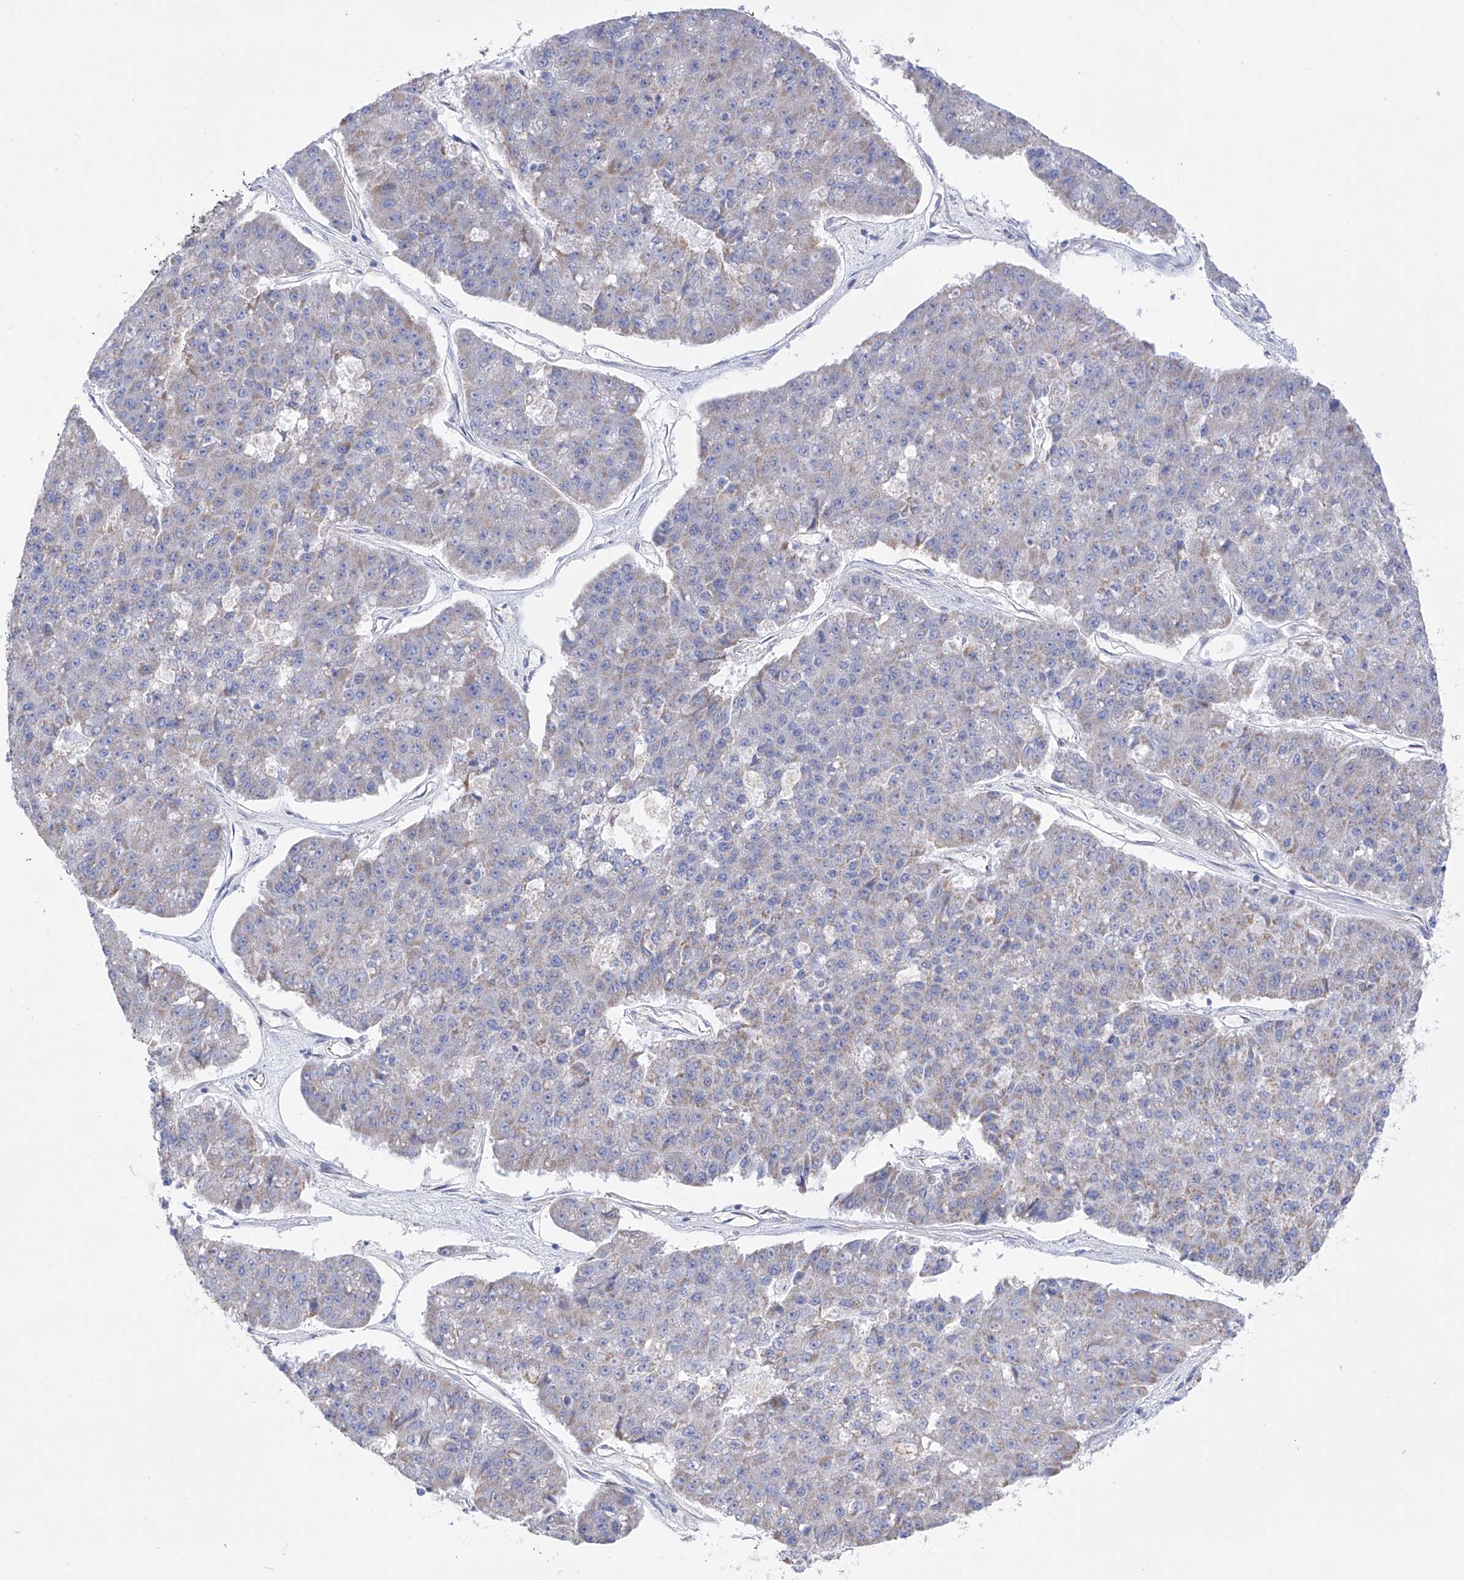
{"staining": {"intensity": "weak", "quantity": "25%-75%", "location": "cytoplasmic/membranous"}, "tissue": "pancreatic cancer", "cell_type": "Tumor cells", "image_type": "cancer", "snomed": [{"axis": "morphology", "description": "Adenocarcinoma, NOS"}, {"axis": "topography", "description": "Pancreas"}], "caption": "High-power microscopy captured an immunohistochemistry image of pancreatic cancer (adenocarcinoma), revealing weak cytoplasmic/membranous positivity in approximately 25%-75% of tumor cells. The protein is shown in brown color, while the nuclei are stained blue.", "gene": "FLG", "patient": {"sex": "male", "age": 50}}